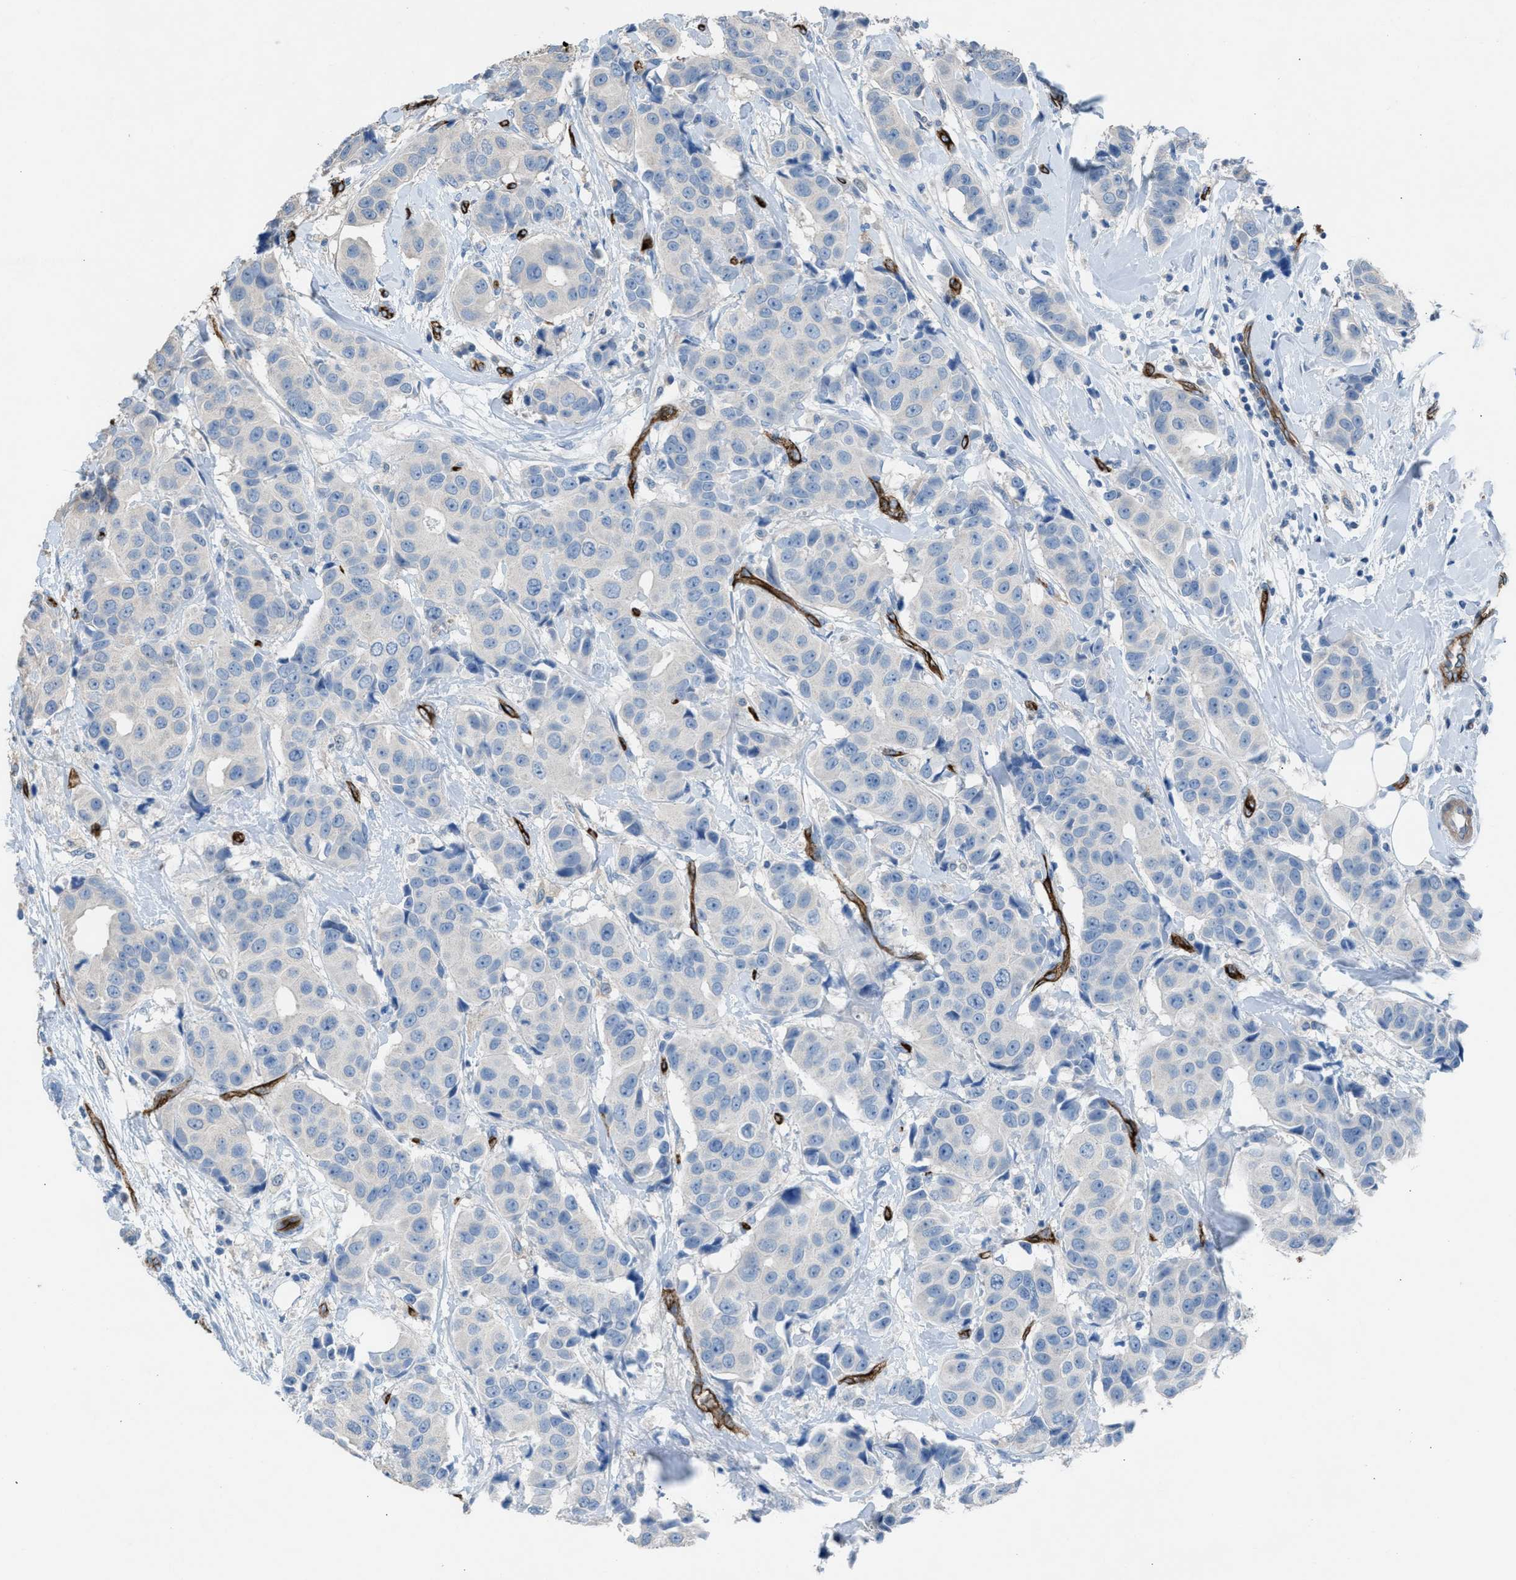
{"staining": {"intensity": "negative", "quantity": "none", "location": "none"}, "tissue": "breast cancer", "cell_type": "Tumor cells", "image_type": "cancer", "snomed": [{"axis": "morphology", "description": "Normal tissue, NOS"}, {"axis": "morphology", "description": "Duct carcinoma"}, {"axis": "topography", "description": "Breast"}], "caption": "Breast cancer (infiltrating ductal carcinoma) was stained to show a protein in brown. There is no significant positivity in tumor cells. (DAB immunohistochemistry with hematoxylin counter stain).", "gene": "DYSF", "patient": {"sex": "female", "age": 39}}